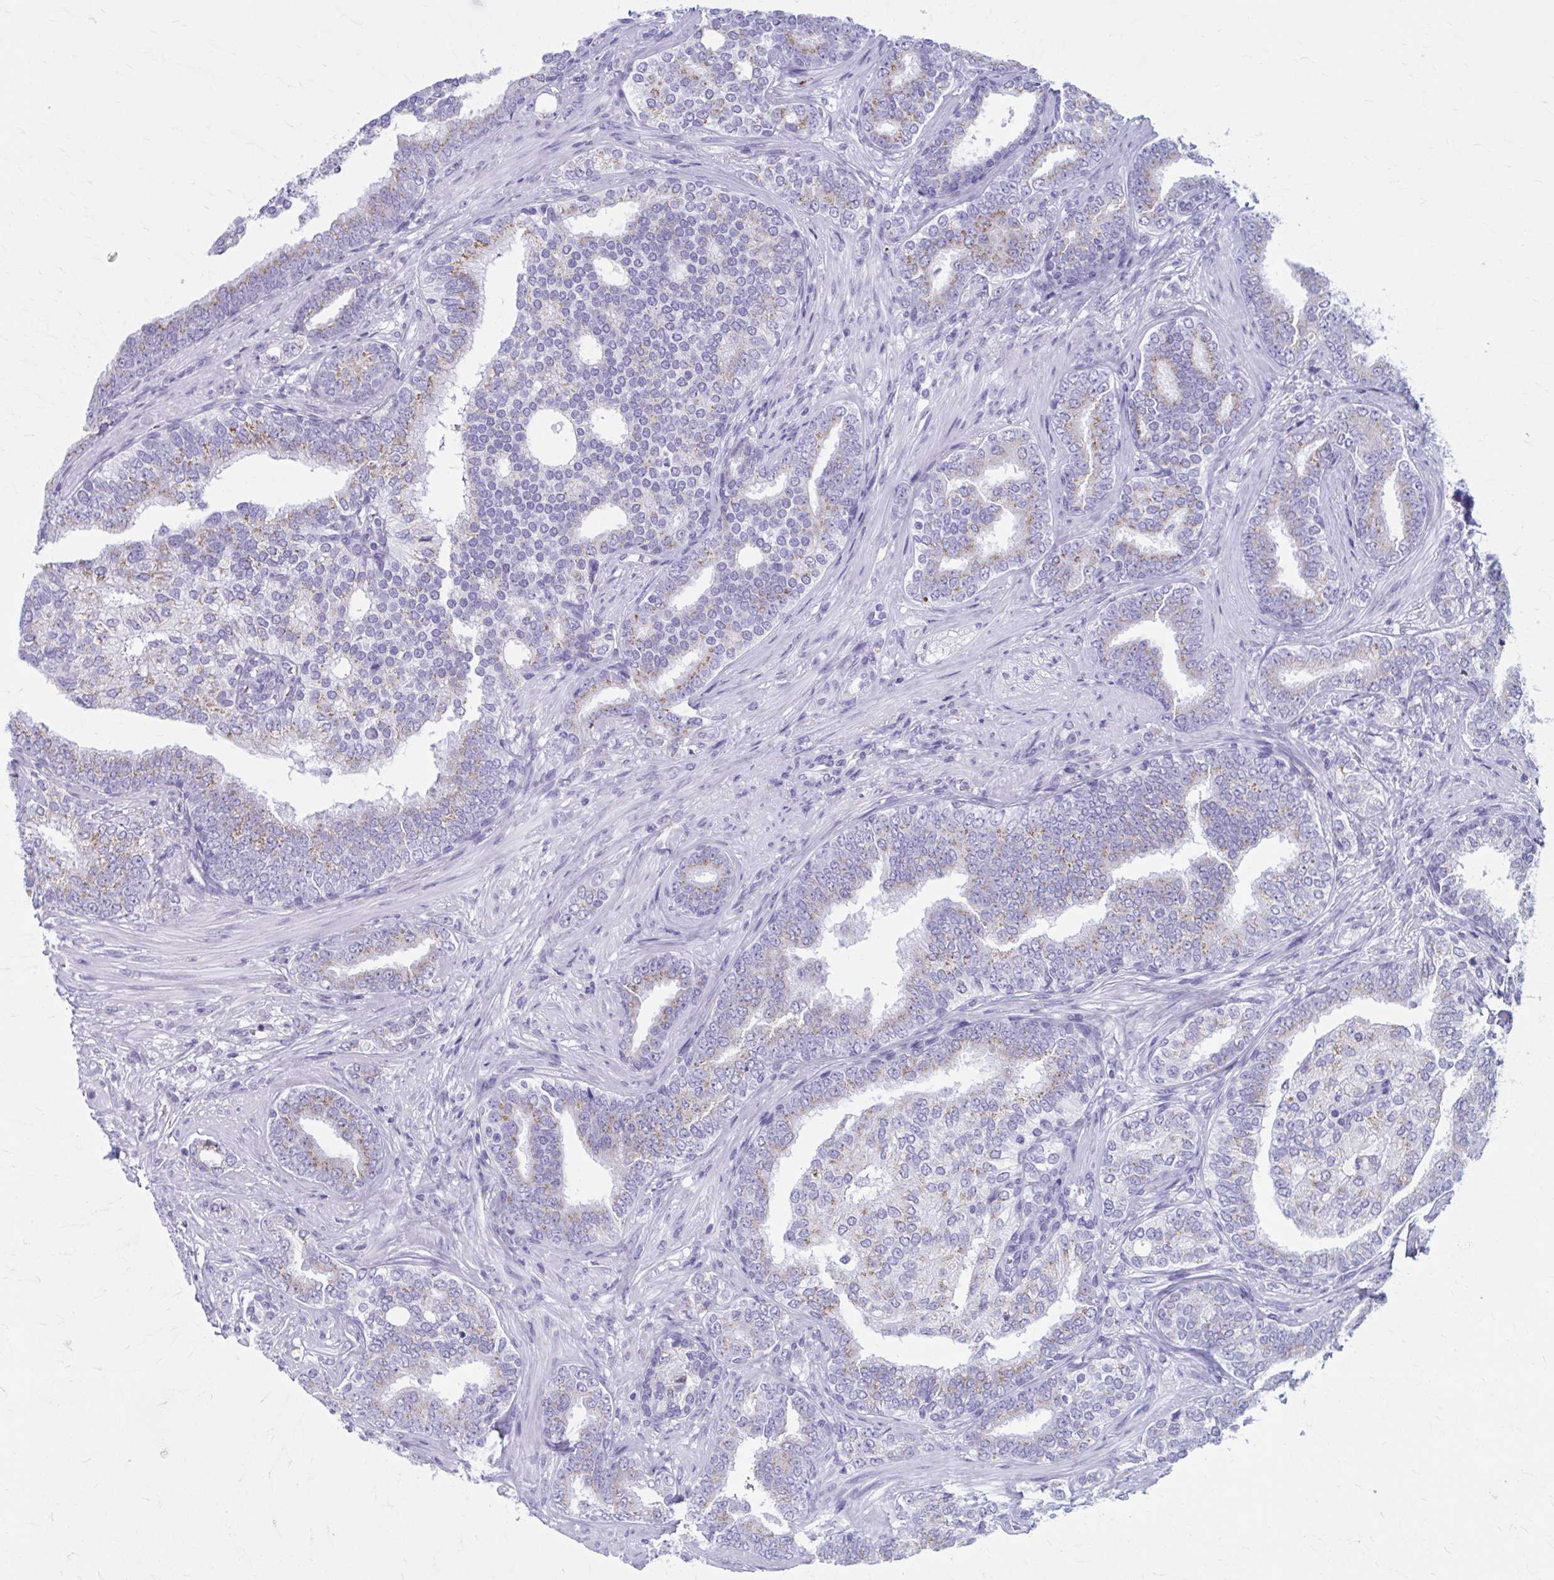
{"staining": {"intensity": "weak", "quantity": "25%-75%", "location": "cytoplasmic/membranous"}, "tissue": "prostate cancer", "cell_type": "Tumor cells", "image_type": "cancer", "snomed": [{"axis": "morphology", "description": "Adenocarcinoma, High grade"}, {"axis": "topography", "description": "Prostate"}], "caption": "Human prostate cancer stained for a protein (brown) exhibits weak cytoplasmic/membranous positive positivity in about 25%-75% of tumor cells.", "gene": "KCNE2", "patient": {"sex": "male", "age": 72}}